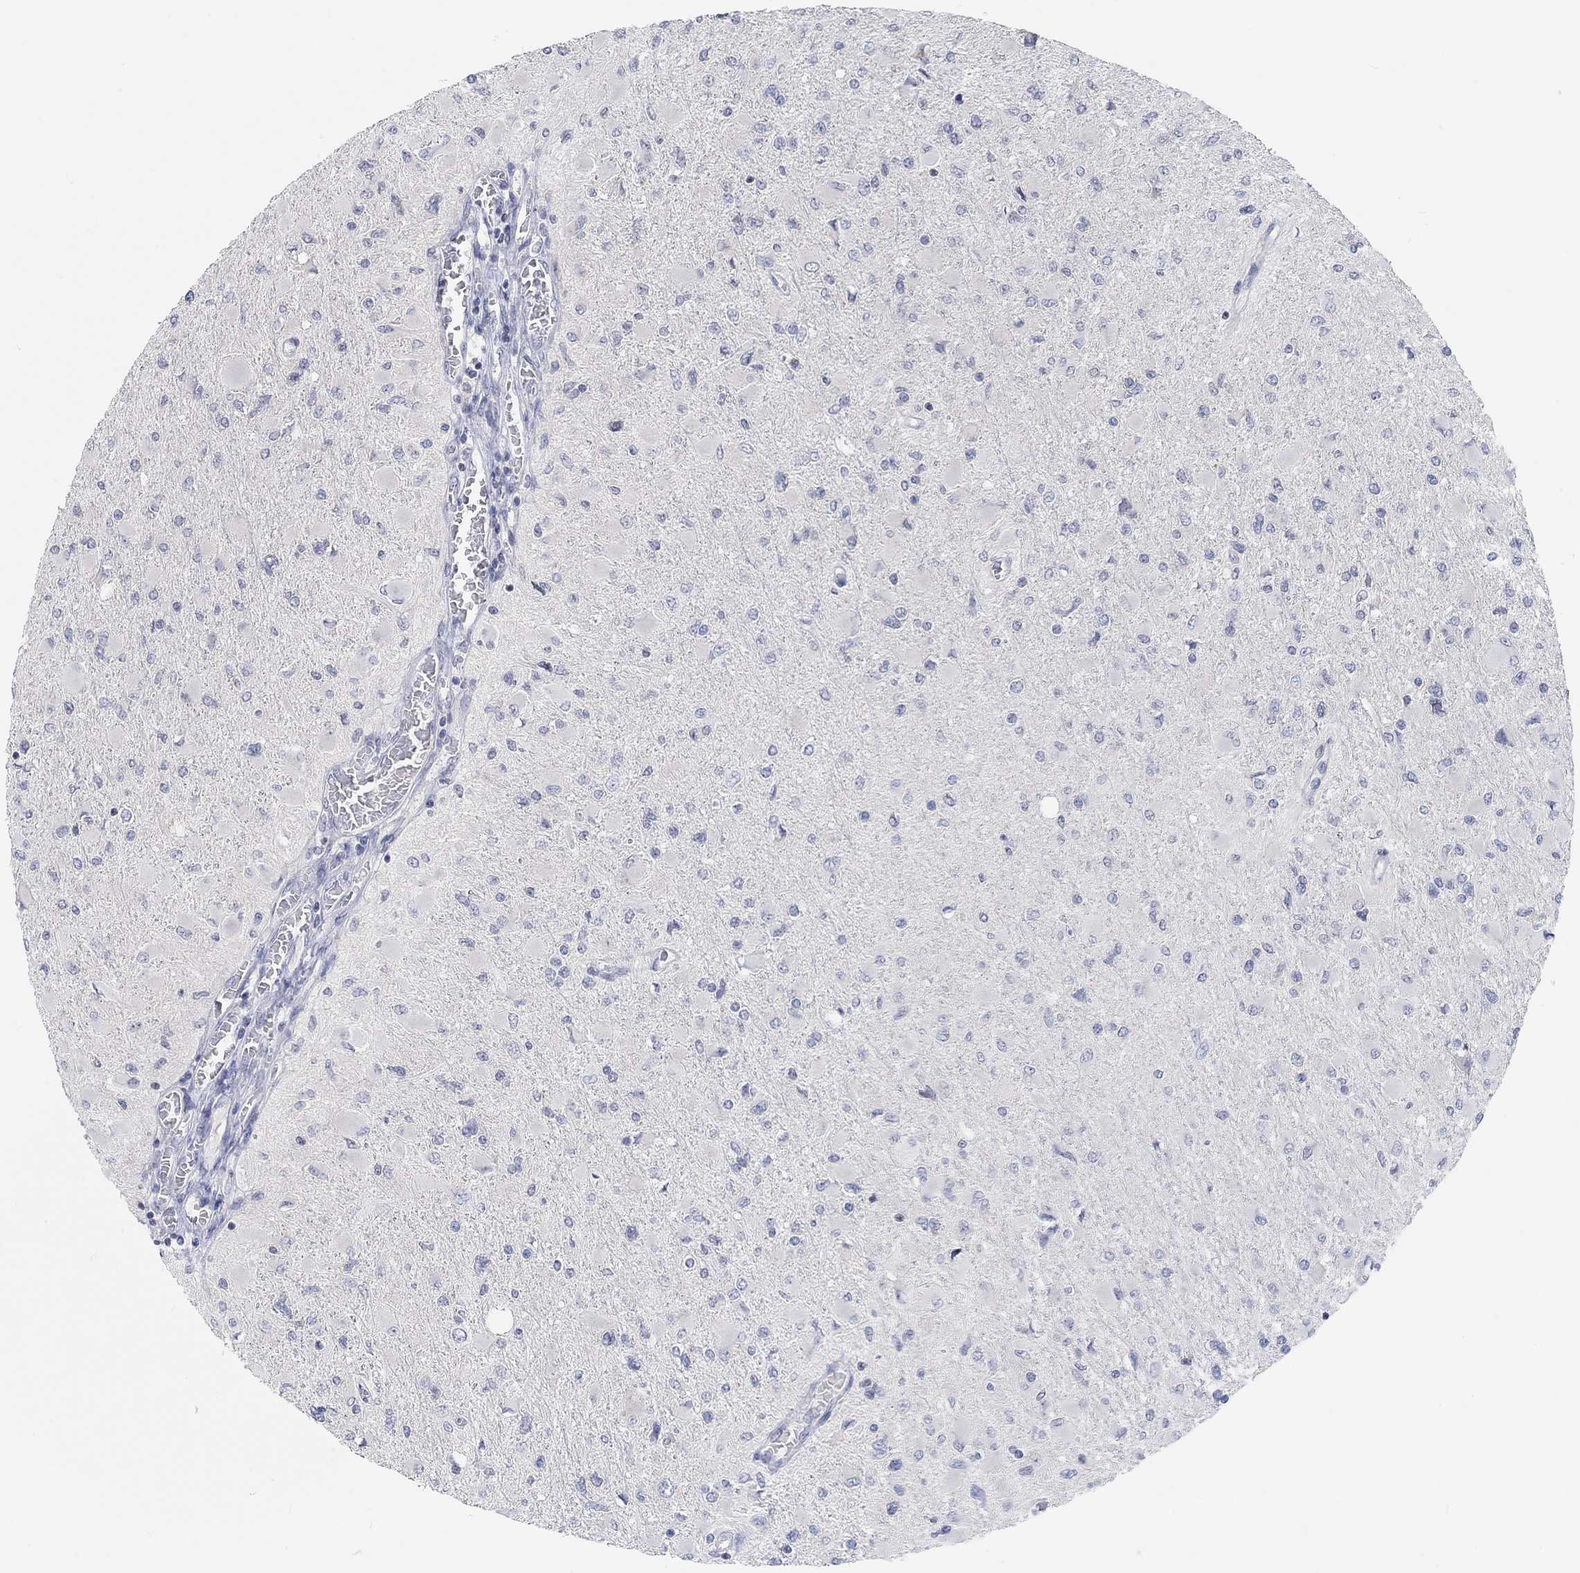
{"staining": {"intensity": "negative", "quantity": "none", "location": "none"}, "tissue": "glioma", "cell_type": "Tumor cells", "image_type": "cancer", "snomed": [{"axis": "morphology", "description": "Glioma, malignant, High grade"}, {"axis": "topography", "description": "Cerebral cortex"}], "caption": "Immunohistochemistry (IHC) histopathology image of human high-grade glioma (malignant) stained for a protein (brown), which demonstrates no positivity in tumor cells.", "gene": "ATP6V1E2", "patient": {"sex": "female", "age": 36}}